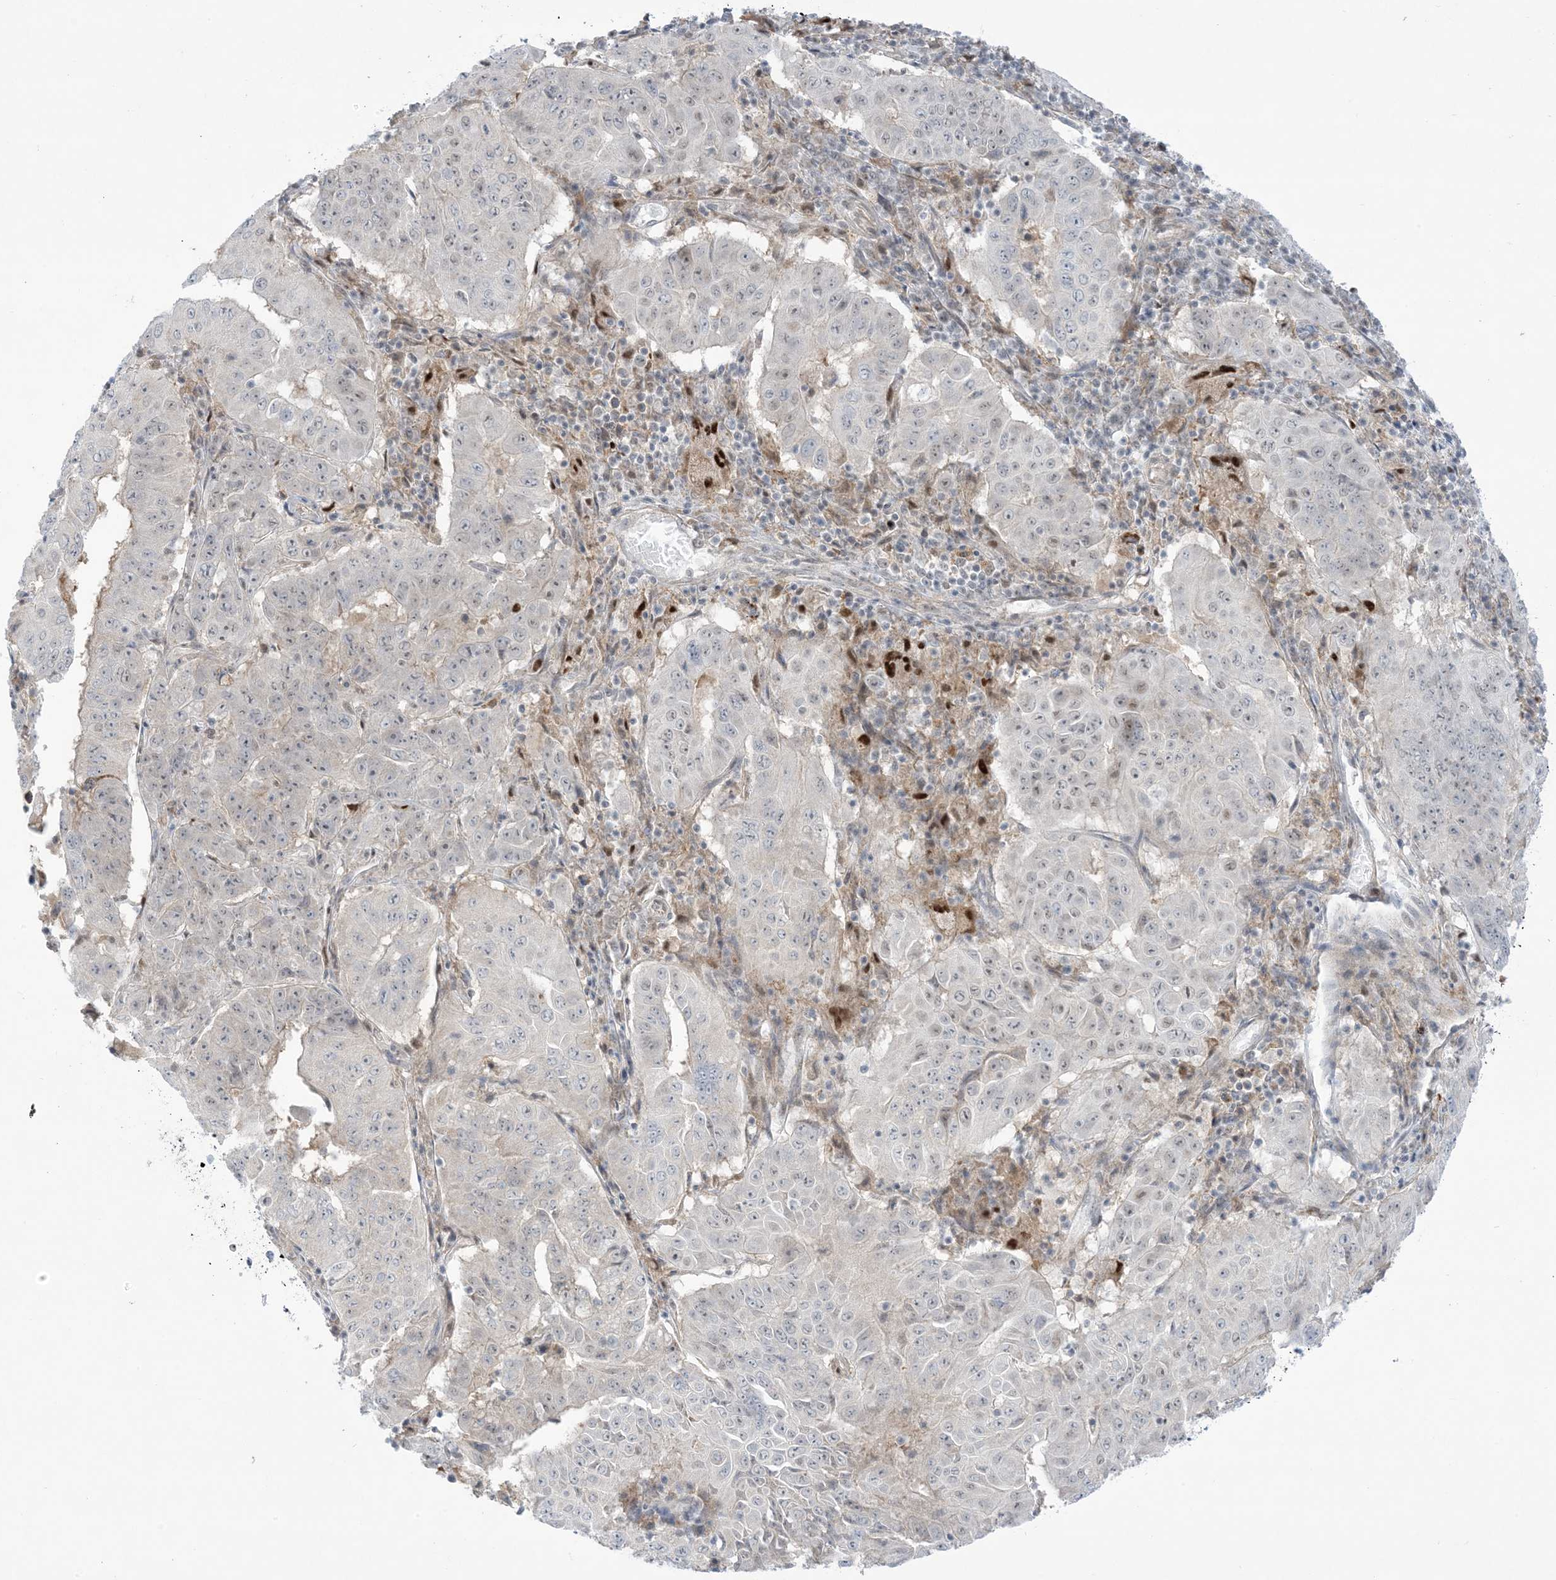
{"staining": {"intensity": "negative", "quantity": "none", "location": "none"}, "tissue": "pancreatic cancer", "cell_type": "Tumor cells", "image_type": "cancer", "snomed": [{"axis": "morphology", "description": "Adenocarcinoma, NOS"}, {"axis": "topography", "description": "Pancreas"}], "caption": "IHC of human adenocarcinoma (pancreatic) reveals no positivity in tumor cells.", "gene": "TFPT", "patient": {"sex": "male", "age": 63}}